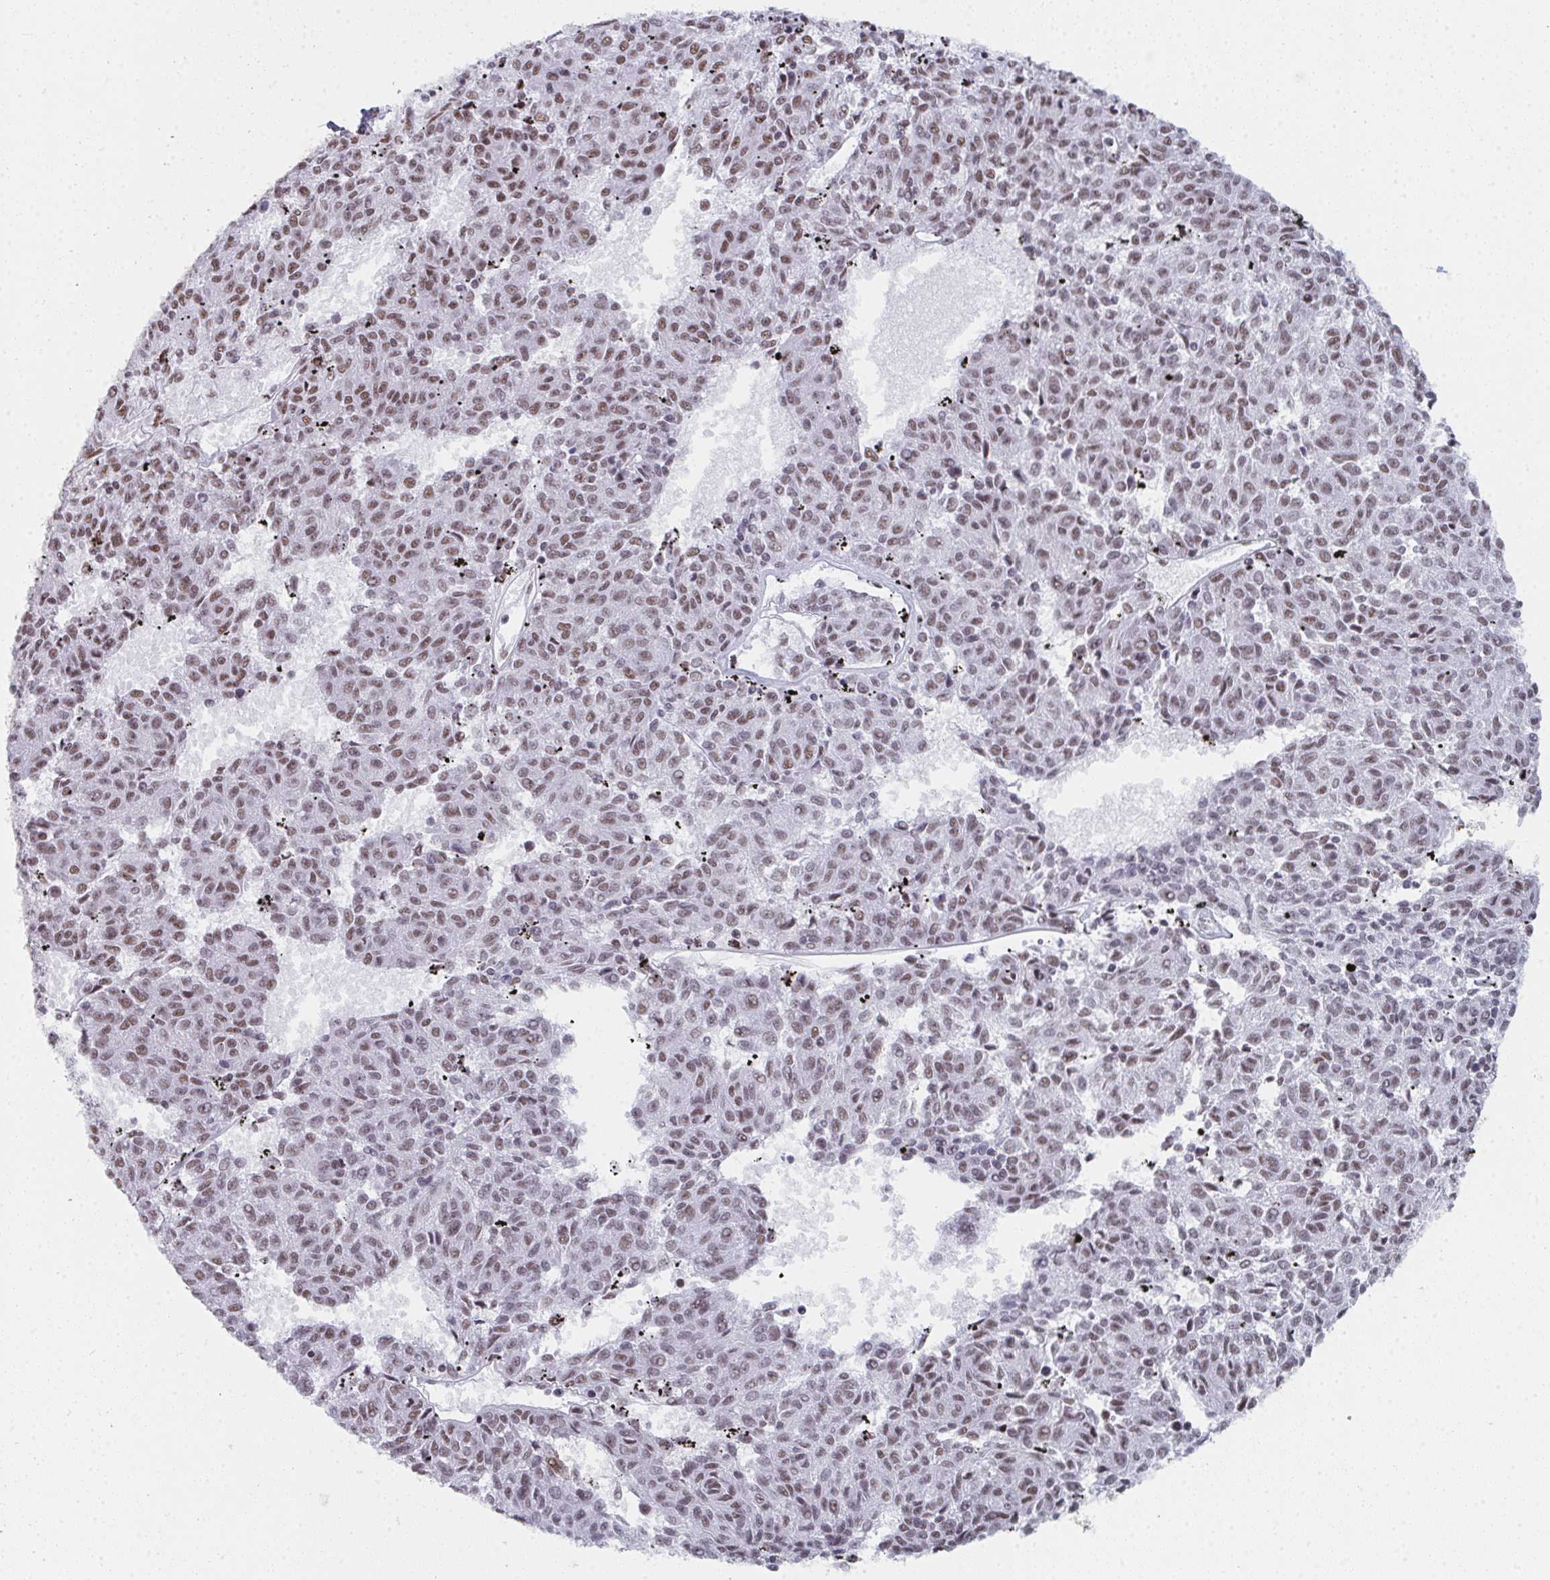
{"staining": {"intensity": "weak", "quantity": "25%-75%", "location": "cytoplasmic/membranous,nuclear"}, "tissue": "melanoma", "cell_type": "Tumor cells", "image_type": "cancer", "snomed": [{"axis": "morphology", "description": "Malignant melanoma, NOS"}, {"axis": "topography", "description": "Skin"}], "caption": "Protein staining by immunohistochemistry reveals weak cytoplasmic/membranous and nuclear expression in about 25%-75% of tumor cells in melanoma.", "gene": "SNRNP70", "patient": {"sex": "female", "age": 72}}